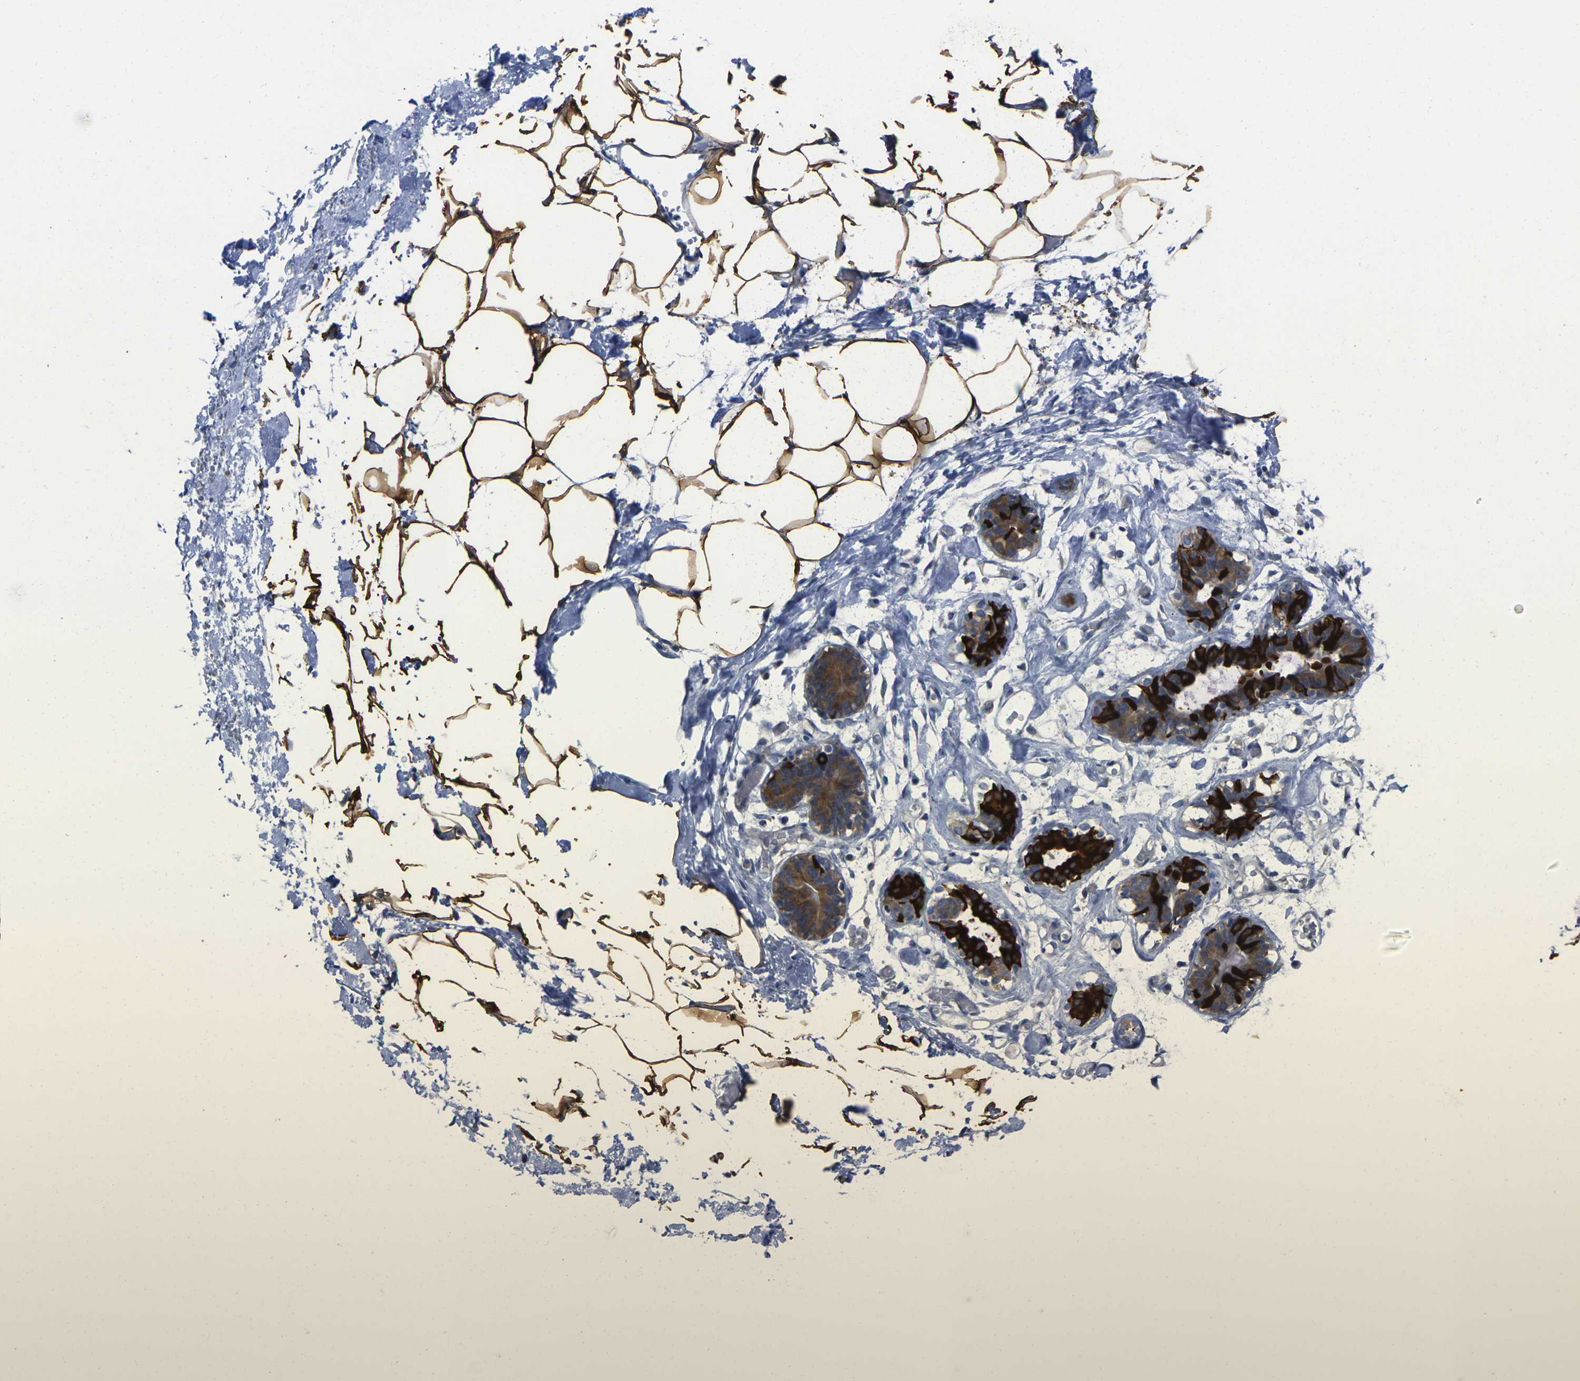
{"staining": {"intensity": "strong", "quantity": ">75%", "location": "cytoplasmic/membranous"}, "tissue": "adipose tissue", "cell_type": "Adipocytes", "image_type": "normal", "snomed": [{"axis": "morphology", "description": "Normal tissue, NOS"}, {"axis": "topography", "description": "Breast"}, {"axis": "topography", "description": "Adipose tissue"}], "caption": "Adipocytes display strong cytoplasmic/membranous expression in approximately >75% of cells in unremarkable adipose tissue.", "gene": "GNA12", "patient": {"sex": "female", "age": 25}}